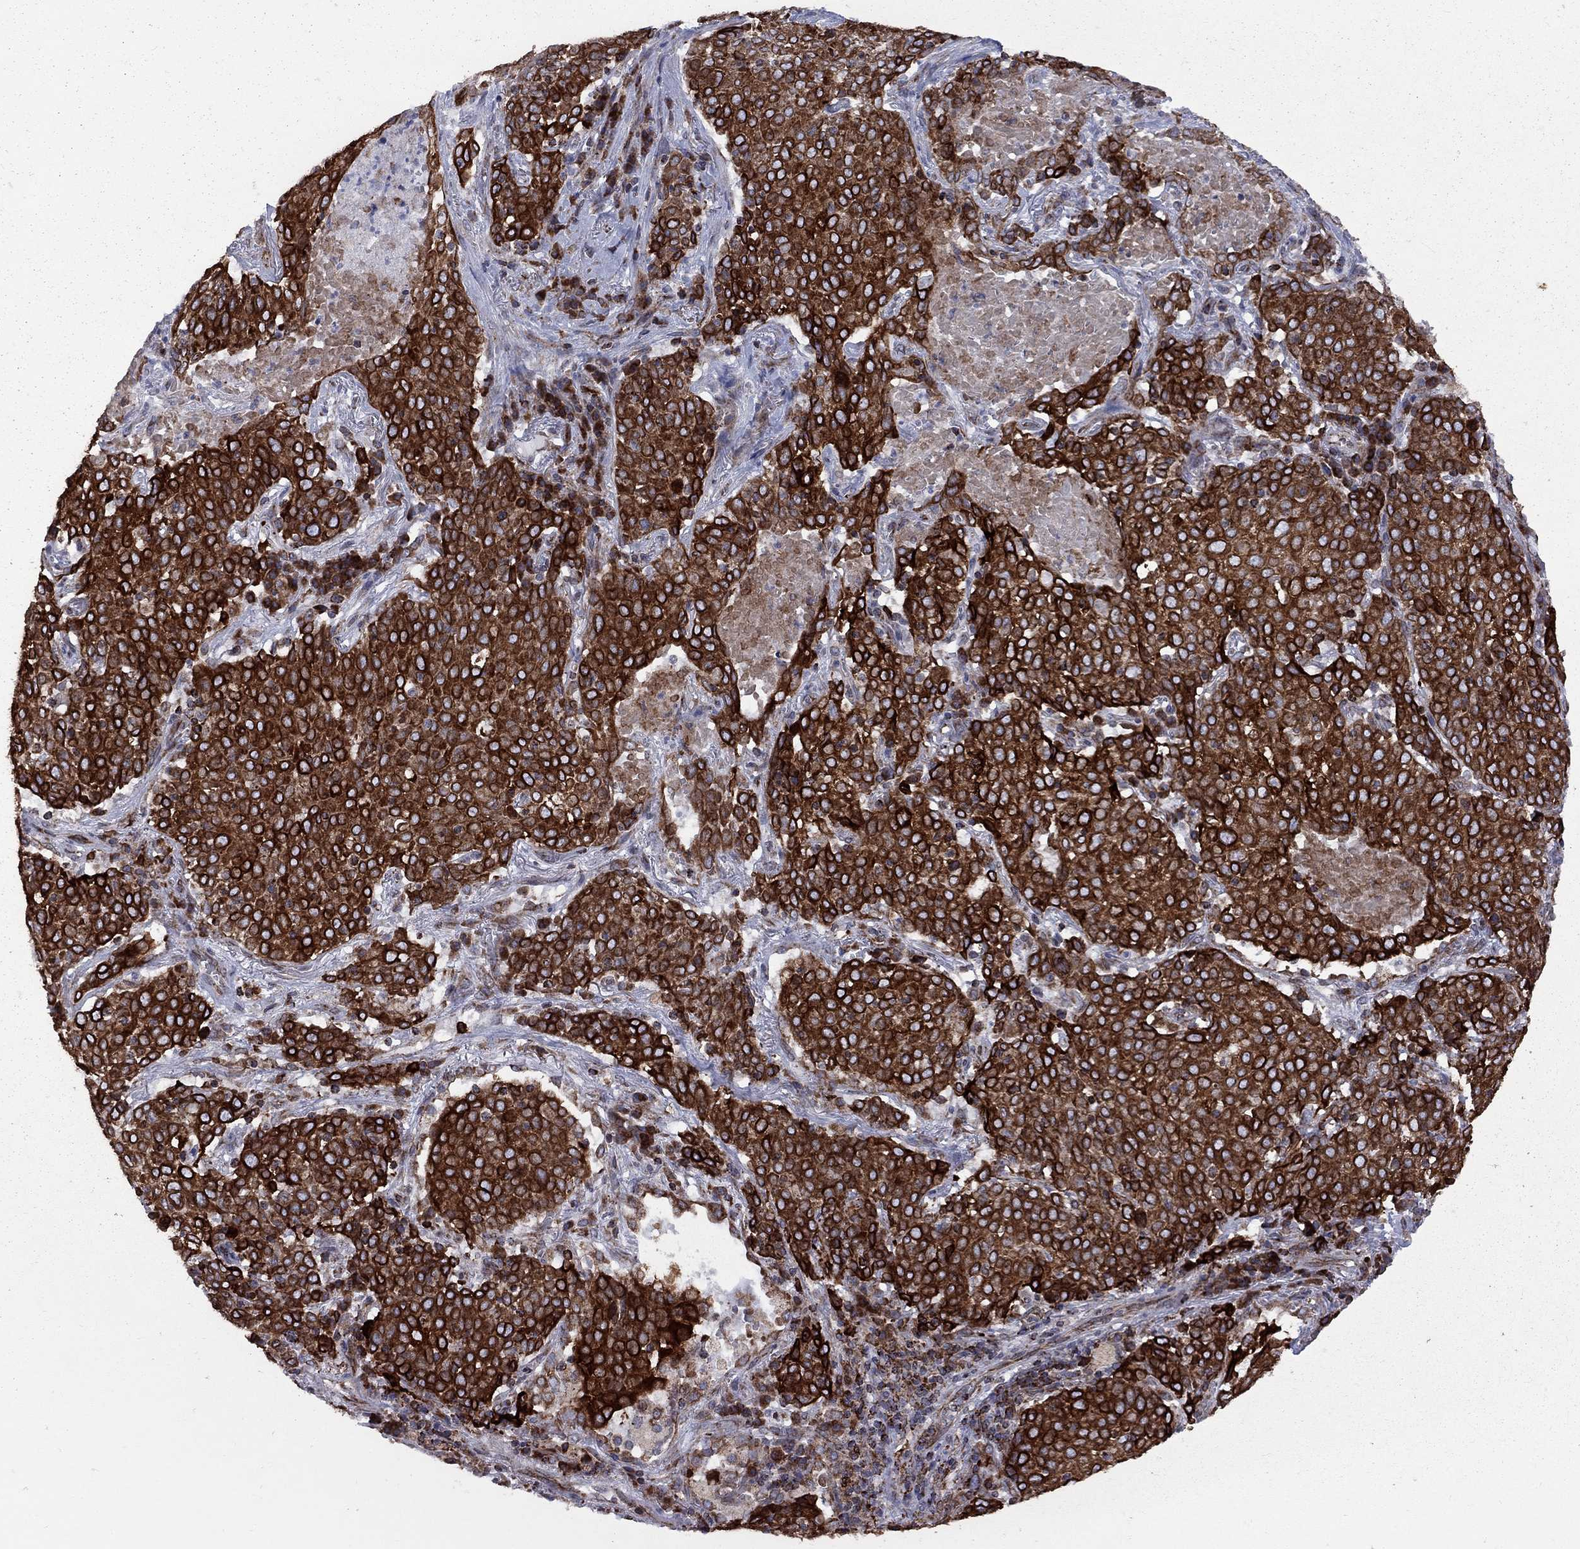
{"staining": {"intensity": "strong", "quantity": ">75%", "location": "cytoplasmic/membranous"}, "tissue": "lung cancer", "cell_type": "Tumor cells", "image_type": "cancer", "snomed": [{"axis": "morphology", "description": "Squamous cell carcinoma, NOS"}, {"axis": "topography", "description": "Lung"}], "caption": "Lung cancer stained with DAB (3,3'-diaminobenzidine) IHC reveals high levels of strong cytoplasmic/membranous expression in about >75% of tumor cells. (Brightfield microscopy of DAB IHC at high magnification).", "gene": "CLPTM1", "patient": {"sex": "male", "age": 82}}